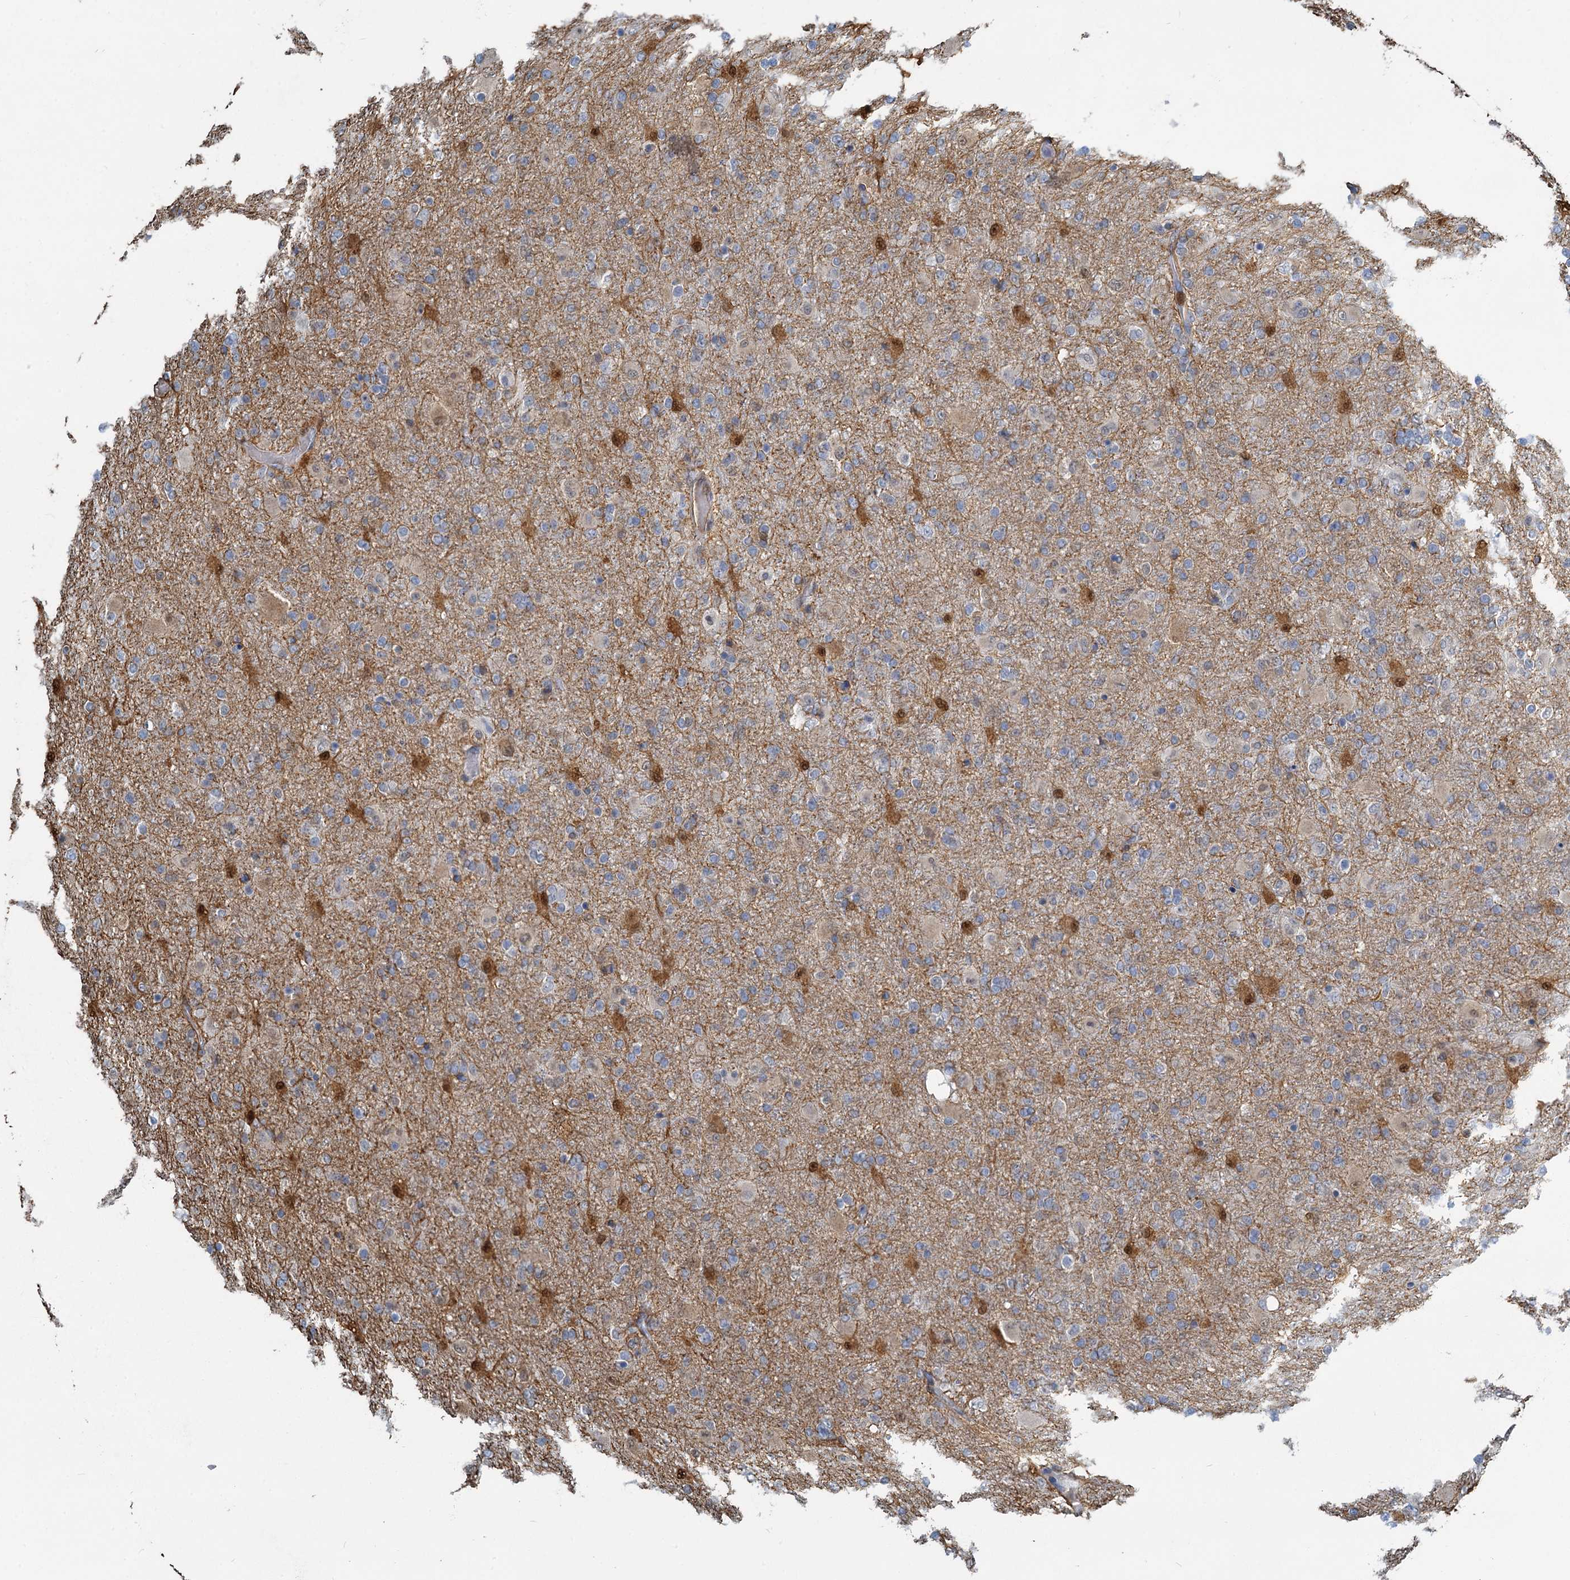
{"staining": {"intensity": "weak", "quantity": "<25%", "location": "cytoplasmic/membranous,nuclear"}, "tissue": "glioma", "cell_type": "Tumor cells", "image_type": "cancer", "snomed": [{"axis": "morphology", "description": "Glioma, malignant, Low grade"}, {"axis": "topography", "description": "Brain"}], "caption": "This is an immunohistochemistry (IHC) histopathology image of human low-grade glioma (malignant). There is no staining in tumor cells.", "gene": "S100A6", "patient": {"sex": "male", "age": 65}}